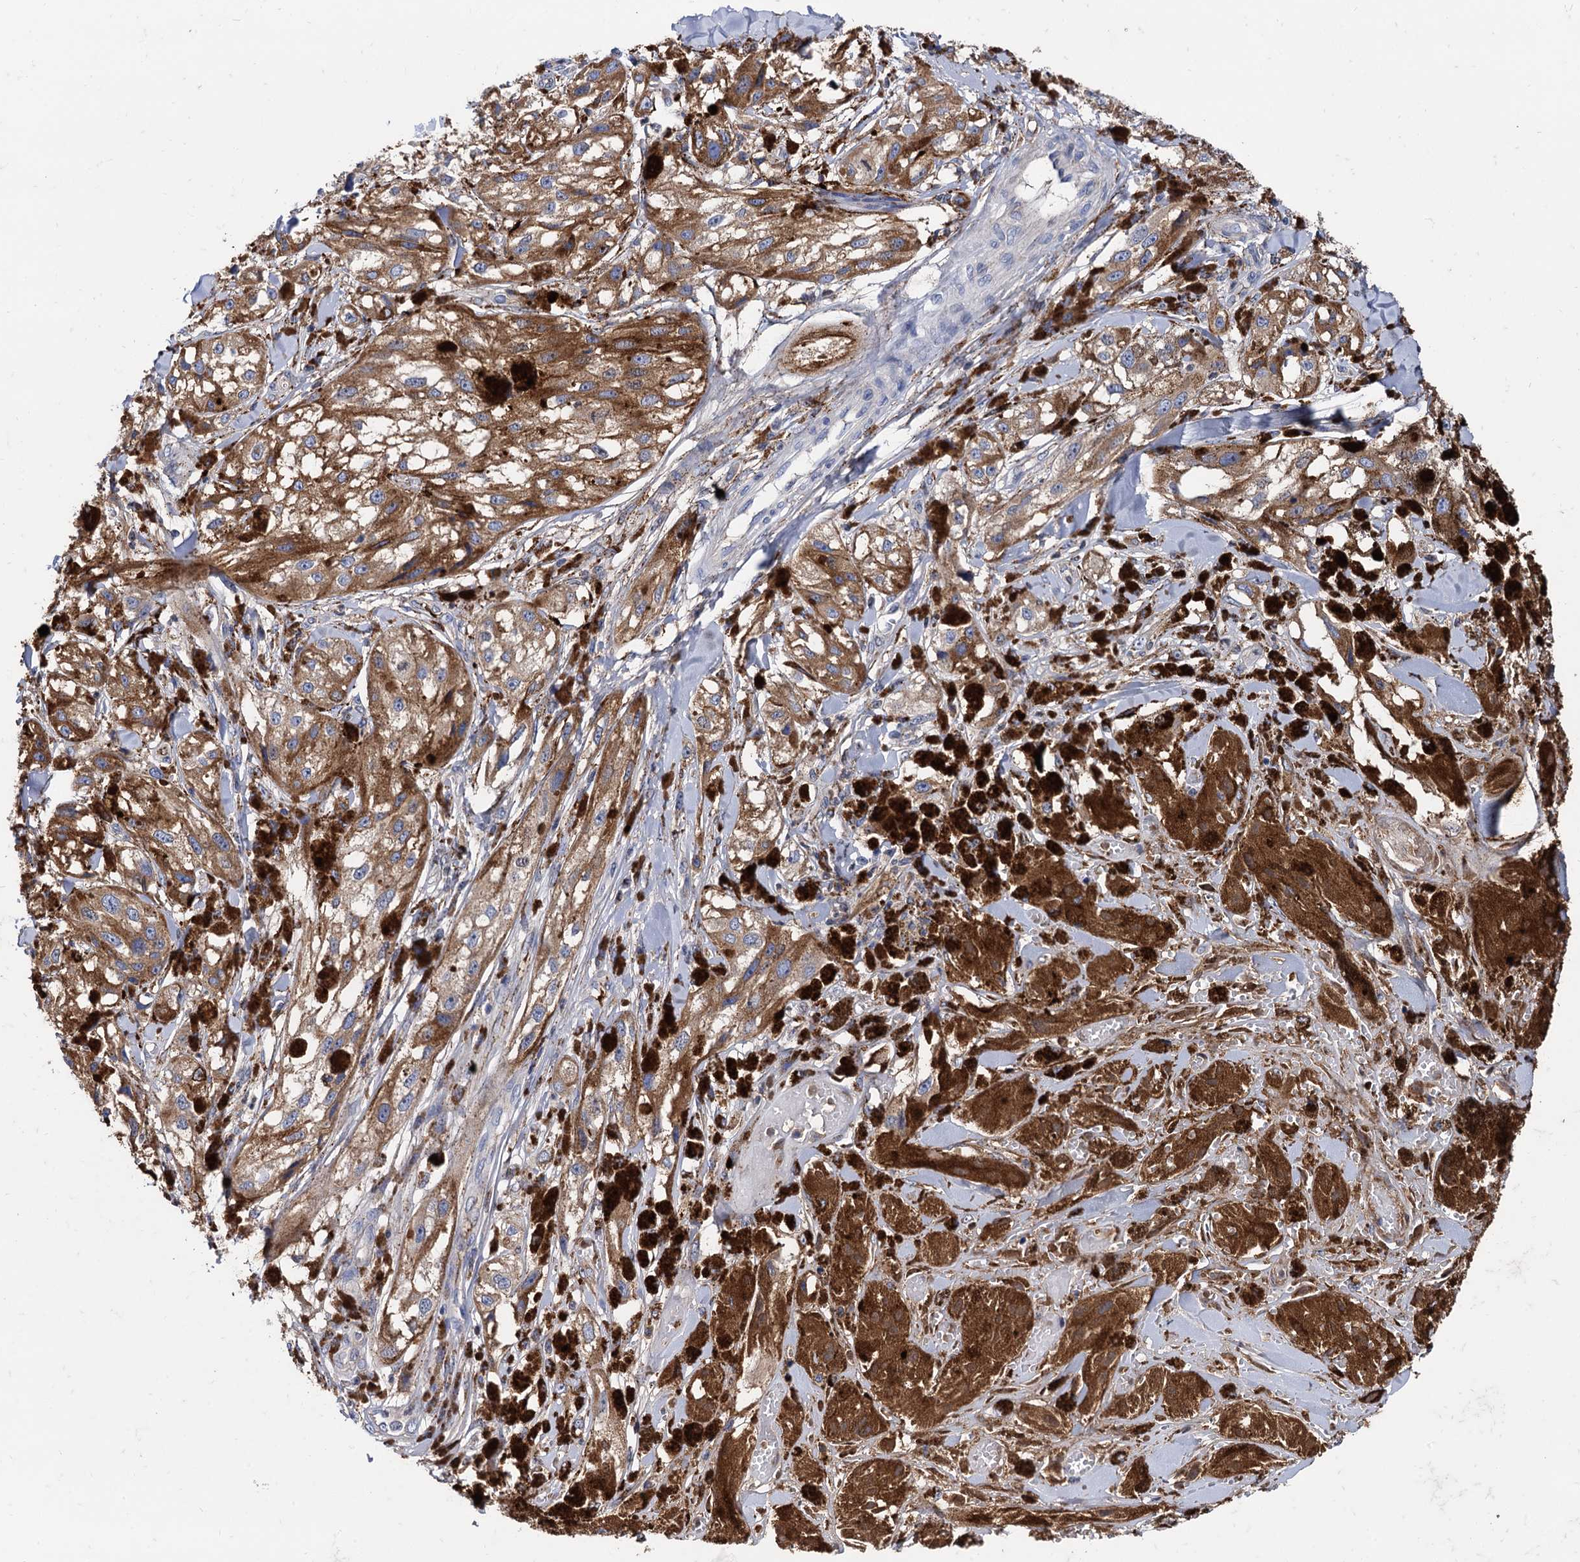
{"staining": {"intensity": "moderate", "quantity": ">75%", "location": "cytoplasmic/membranous"}, "tissue": "melanoma", "cell_type": "Tumor cells", "image_type": "cancer", "snomed": [{"axis": "morphology", "description": "Malignant melanoma, NOS"}, {"axis": "topography", "description": "Skin"}], "caption": "Immunohistochemistry image of malignant melanoma stained for a protein (brown), which shows medium levels of moderate cytoplasmic/membranous staining in about >75% of tumor cells.", "gene": "APOD", "patient": {"sex": "male", "age": 88}}